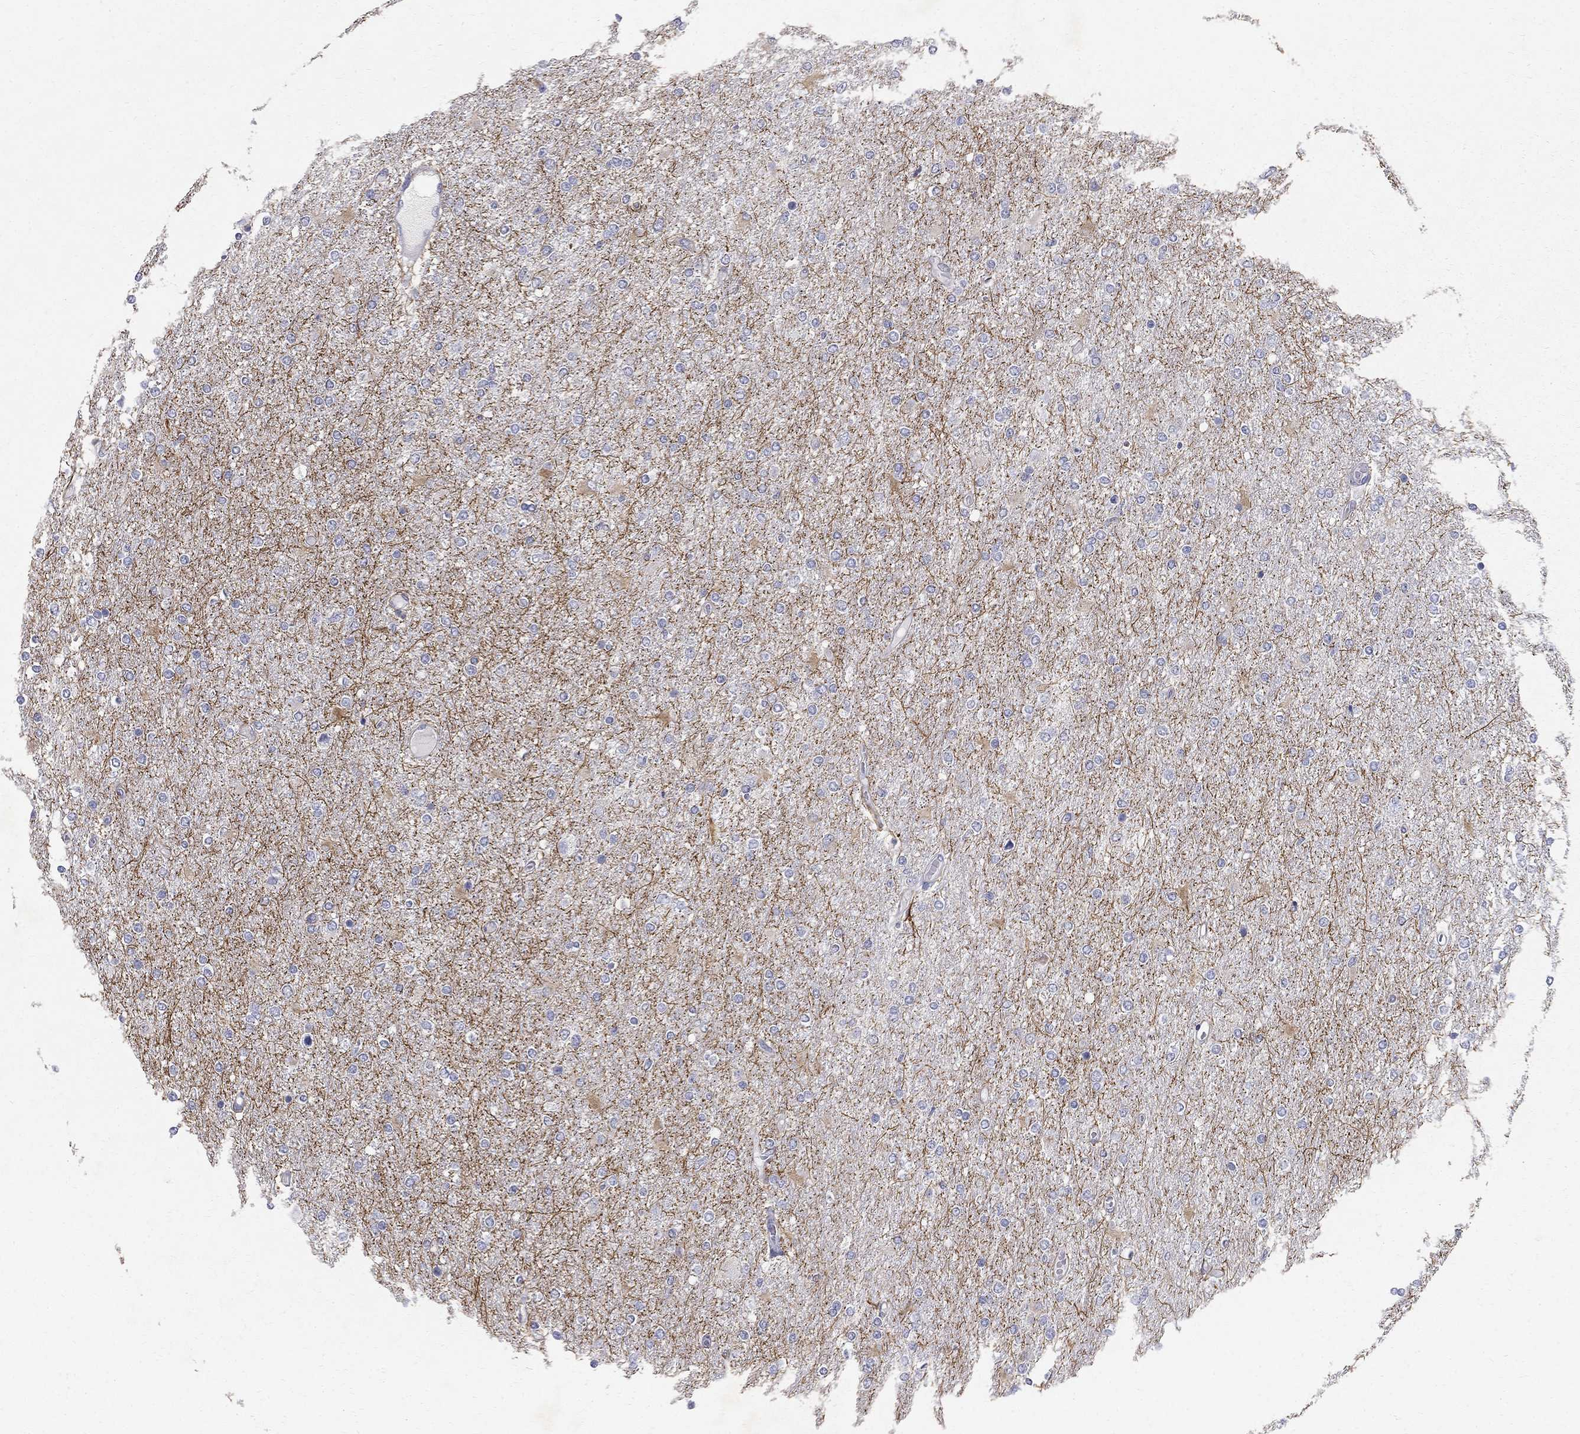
{"staining": {"intensity": "negative", "quantity": "none", "location": "none"}, "tissue": "glioma", "cell_type": "Tumor cells", "image_type": "cancer", "snomed": [{"axis": "morphology", "description": "Glioma, malignant, High grade"}, {"axis": "topography", "description": "Cerebral cortex"}], "caption": "Photomicrograph shows no protein positivity in tumor cells of malignant glioma (high-grade) tissue.", "gene": "CLIC6", "patient": {"sex": "male", "age": 70}}